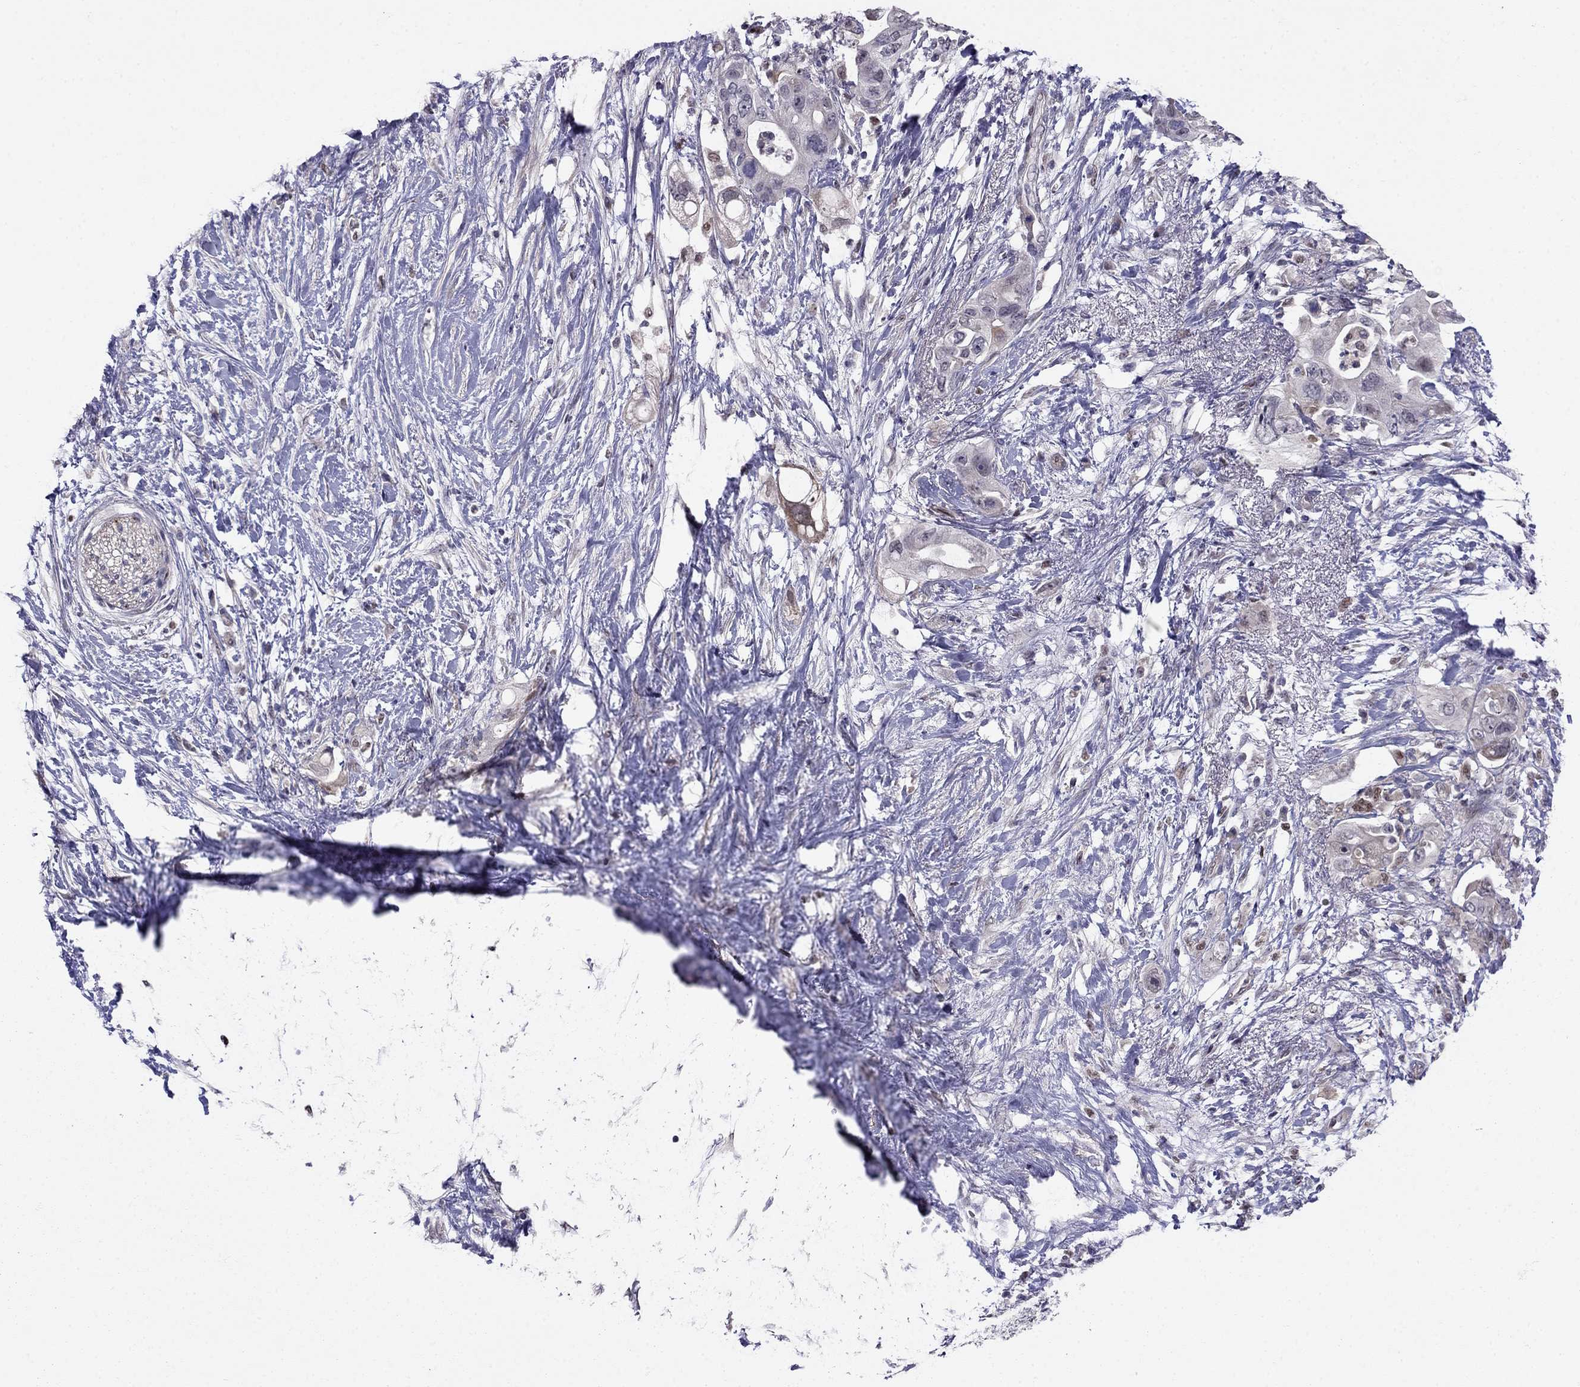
{"staining": {"intensity": "strong", "quantity": "<25%", "location": "cytoplasmic/membranous"}, "tissue": "pancreatic cancer", "cell_type": "Tumor cells", "image_type": "cancer", "snomed": [{"axis": "morphology", "description": "Adenocarcinoma, NOS"}, {"axis": "topography", "description": "Pancreas"}], "caption": "About <25% of tumor cells in human pancreatic cancer (adenocarcinoma) exhibit strong cytoplasmic/membranous protein staining as visualized by brown immunohistochemical staining.", "gene": "LRRC39", "patient": {"sex": "female", "age": 72}}